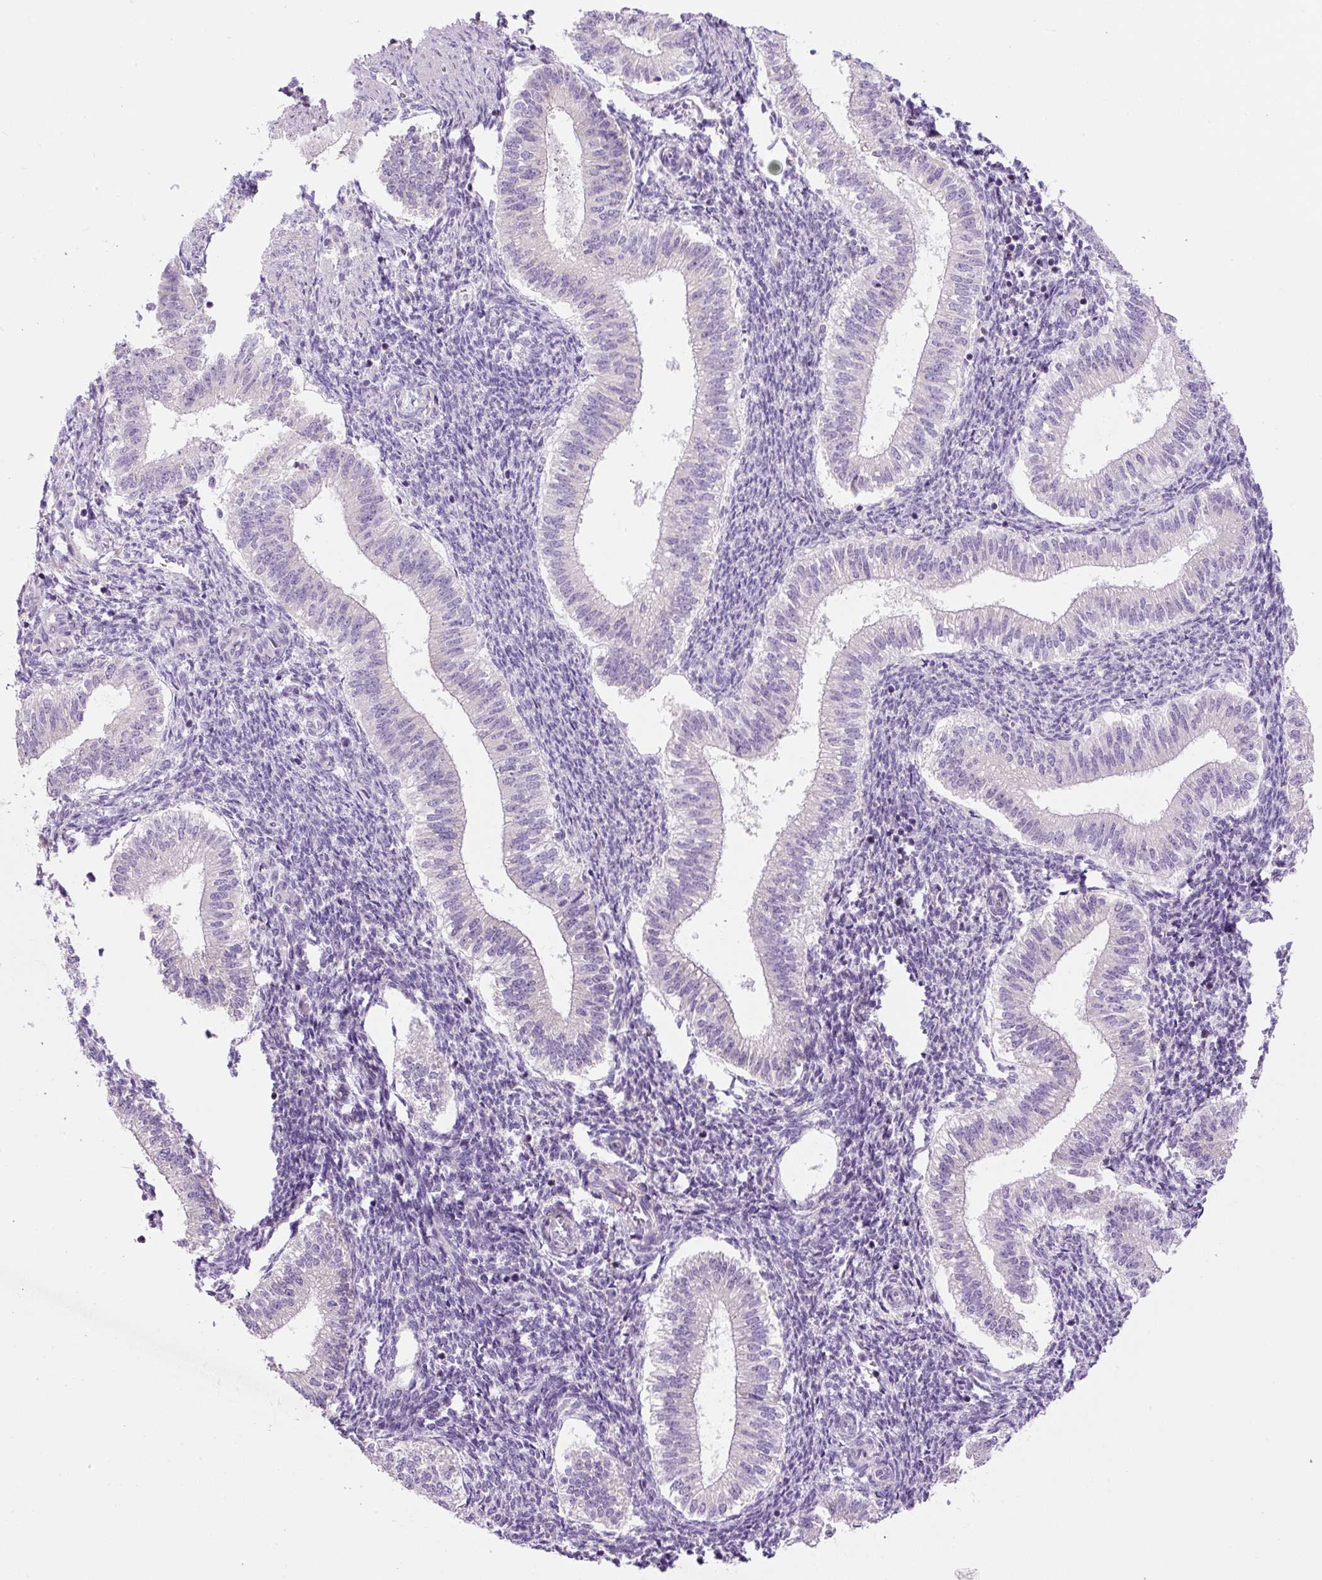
{"staining": {"intensity": "negative", "quantity": "none", "location": "none"}, "tissue": "endometrium", "cell_type": "Cells in endometrial stroma", "image_type": "normal", "snomed": [{"axis": "morphology", "description": "Normal tissue, NOS"}, {"axis": "topography", "description": "Endometrium"}], "caption": "Human endometrium stained for a protein using IHC exhibits no expression in cells in endometrial stroma.", "gene": "OGDHL", "patient": {"sex": "female", "age": 25}}